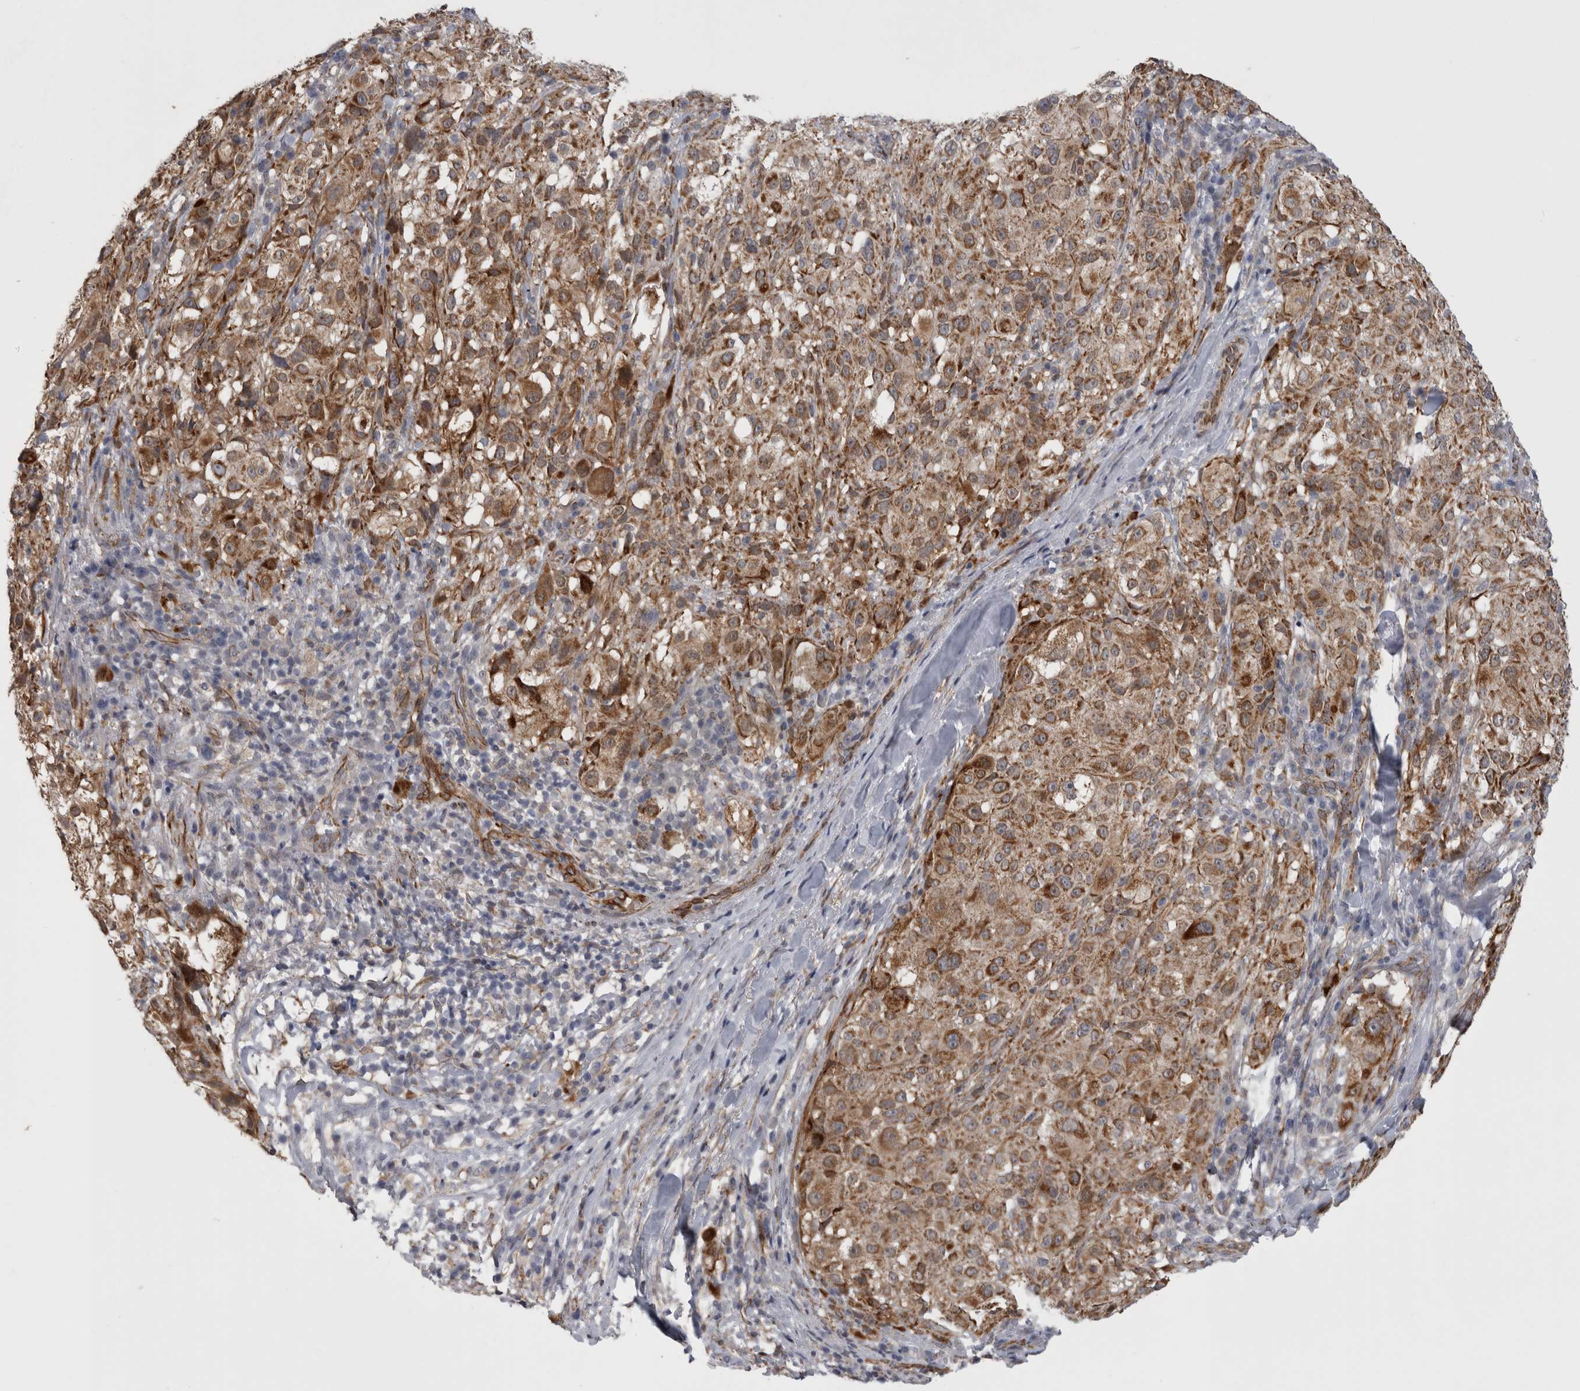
{"staining": {"intensity": "moderate", "quantity": ">75%", "location": "cytoplasmic/membranous"}, "tissue": "melanoma", "cell_type": "Tumor cells", "image_type": "cancer", "snomed": [{"axis": "morphology", "description": "Necrosis, NOS"}, {"axis": "morphology", "description": "Malignant melanoma, NOS"}, {"axis": "topography", "description": "Skin"}], "caption": "This image exhibits immunohistochemistry staining of human malignant melanoma, with medium moderate cytoplasmic/membranous expression in about >75% of tumor cells.", "gene": "ACOT7", "patient": {"sex": "female", "age": 87}}